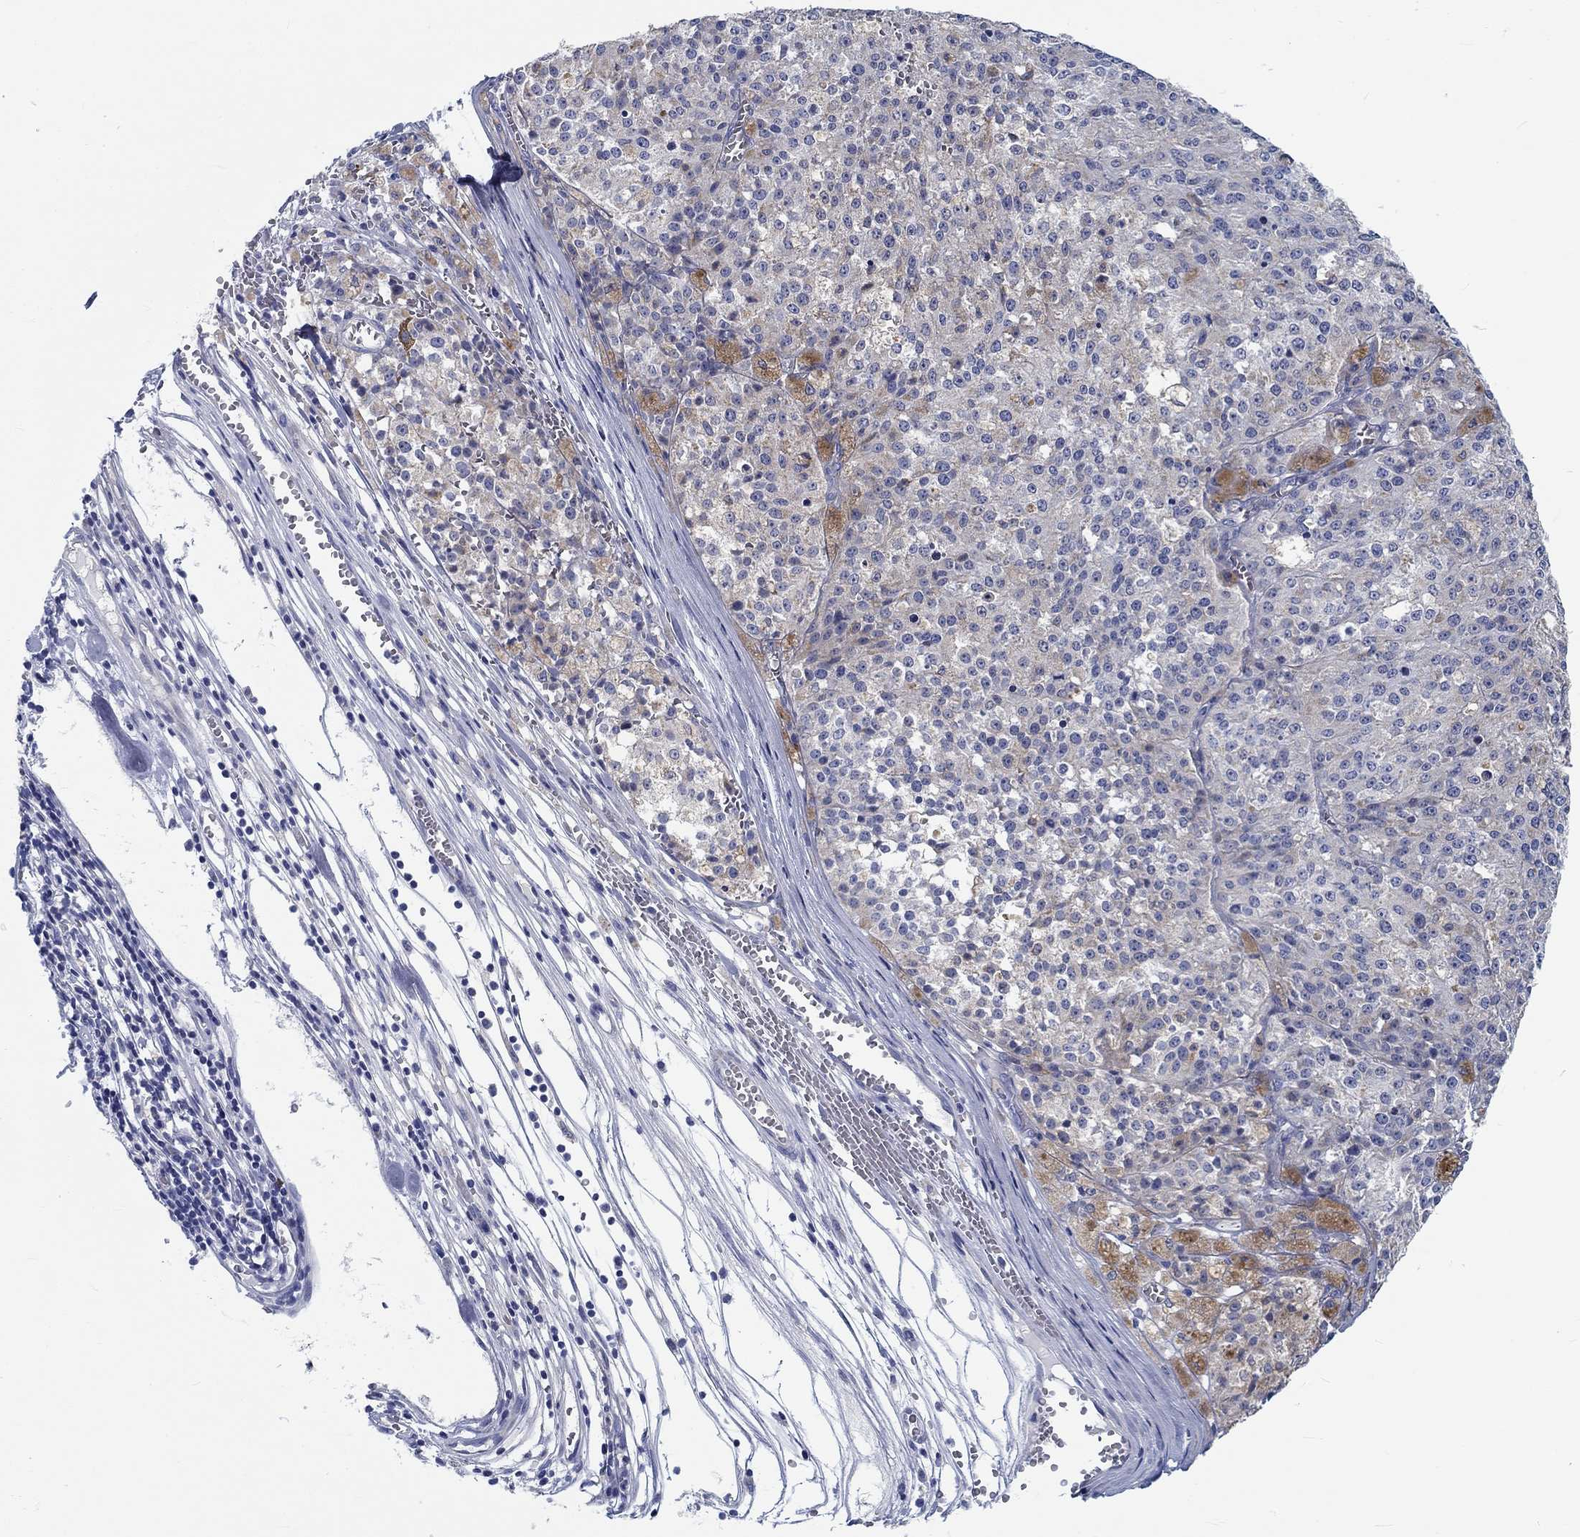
{"staining": {"intensity": "weak", "quantity": "<25%", "location": "cytoplasmic/membranous"}, "tissue": "melanoma", "cell_type": "Tumor cells", "image_type": "cancer", "snomed": [{"axis": "morphology", "description": "Malignant melanoma, Metastatic site"}, {"axis": "topography", "description": "Lymph node"}], "caption": "Micrograph shows no significant protein expression in tumor cells of malignant melanoma (metastatic site). (Immunohistochemistry (ihc), brightfield microscopy, high magnification).", "gene": "MYBPC1", "patient": {"sex": "female", "age": 64}}